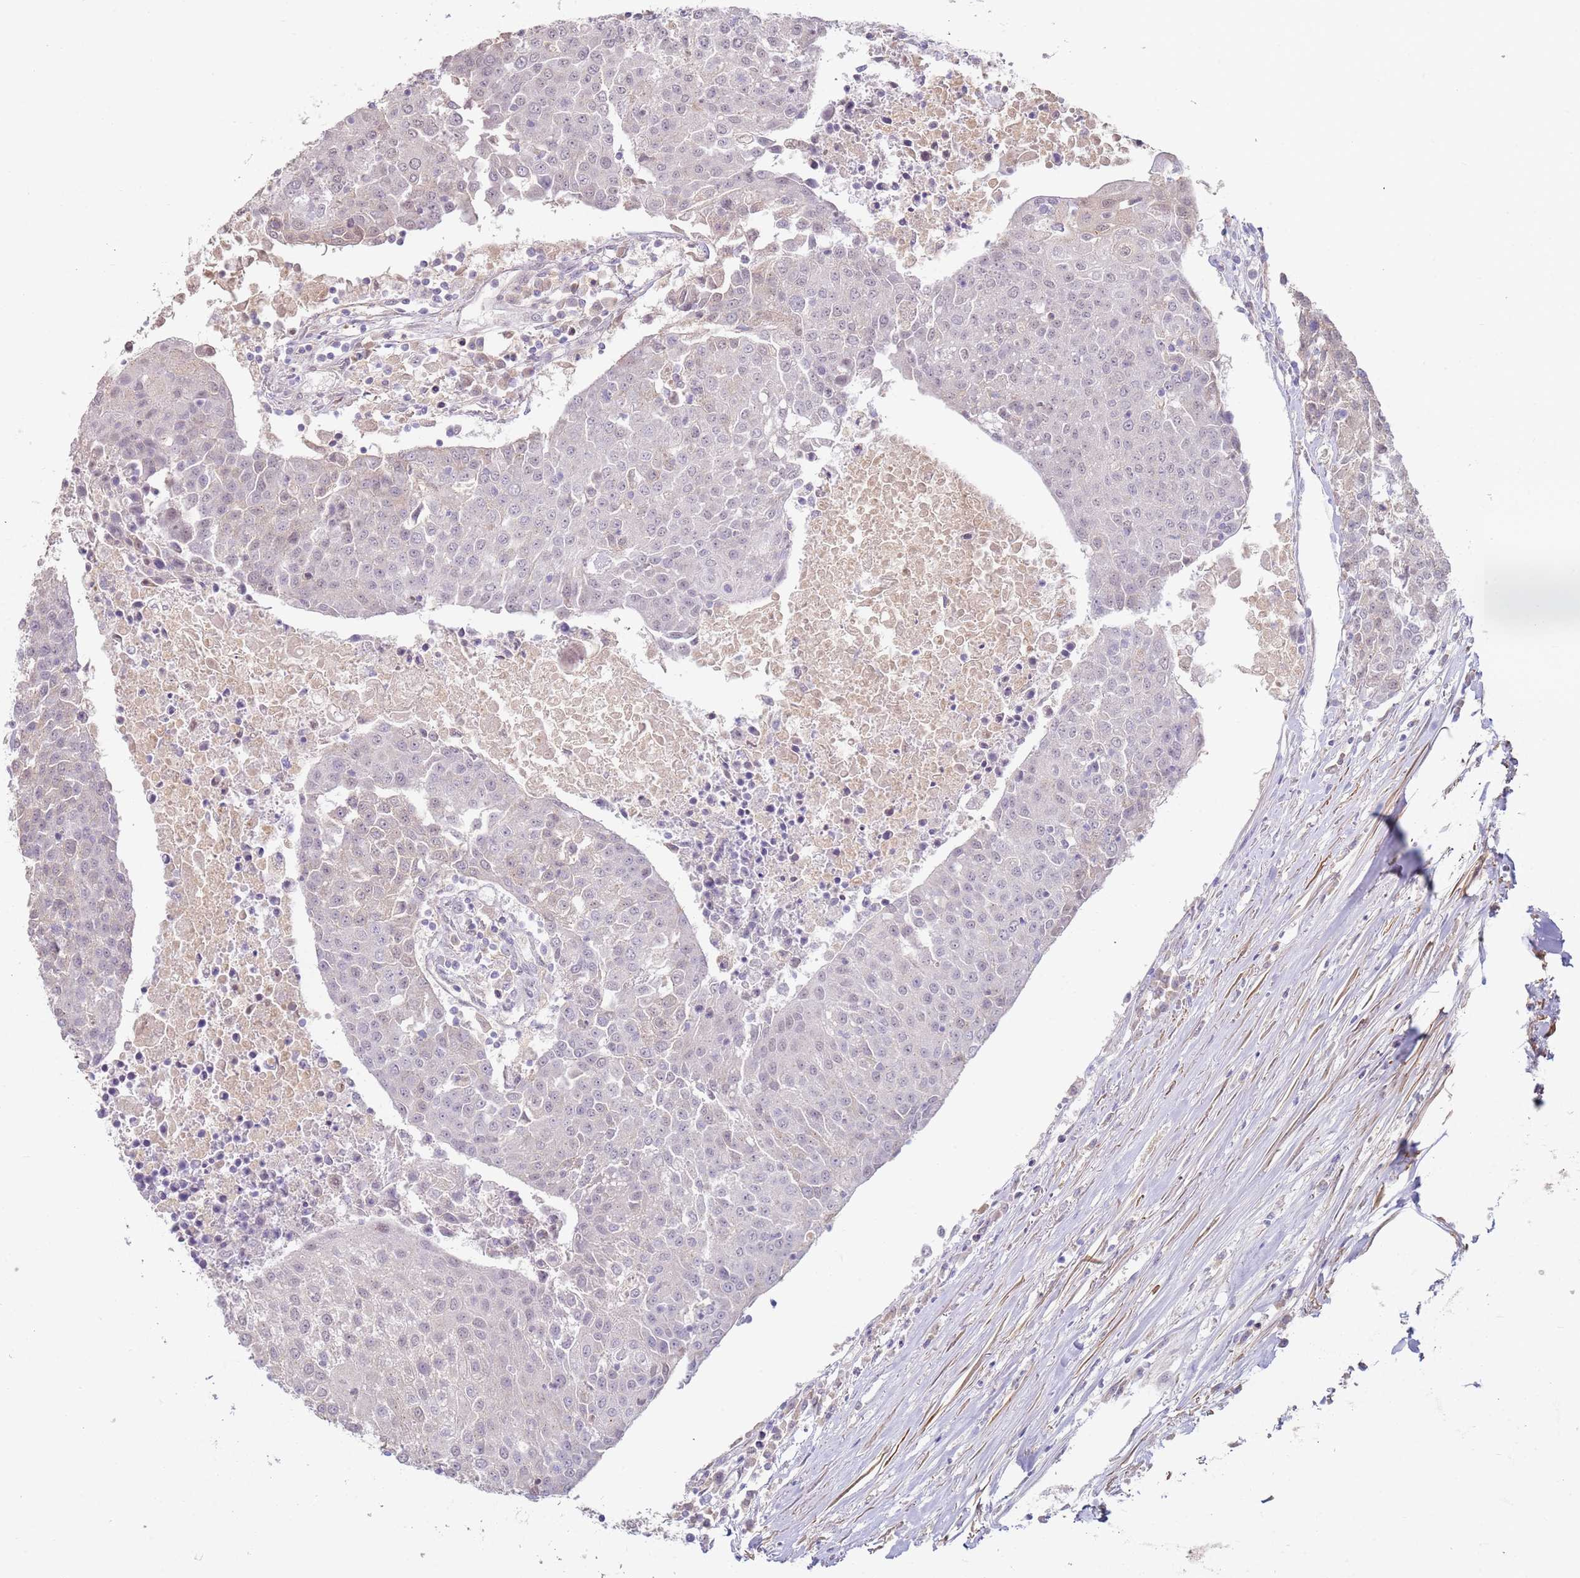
{"staining": {"intensity": "negative", "quantity": "none", "location": "none"}, "tissue": "urothelial cancer", "cell_type": "Tumor cells", "image_type": "cancer", "snomed": [{"axis": "morphology", "description": "Urothelial carcinoma, High grade"}, {"axis": "topography", "description": "Urinary bladder"}], "caption": "An immunohistochemistry (IHC) photomicrograph of urothelial carcinoma (high-grade) is shown. There is no staining in tumor cells of urothelial carcinoma (high-grade). (DAB (3,3'-diaminobenzidine) immunohistochemistry, high magnification).", "gene": "WDR93", "patient": {"sex": "female", "age": 85}}